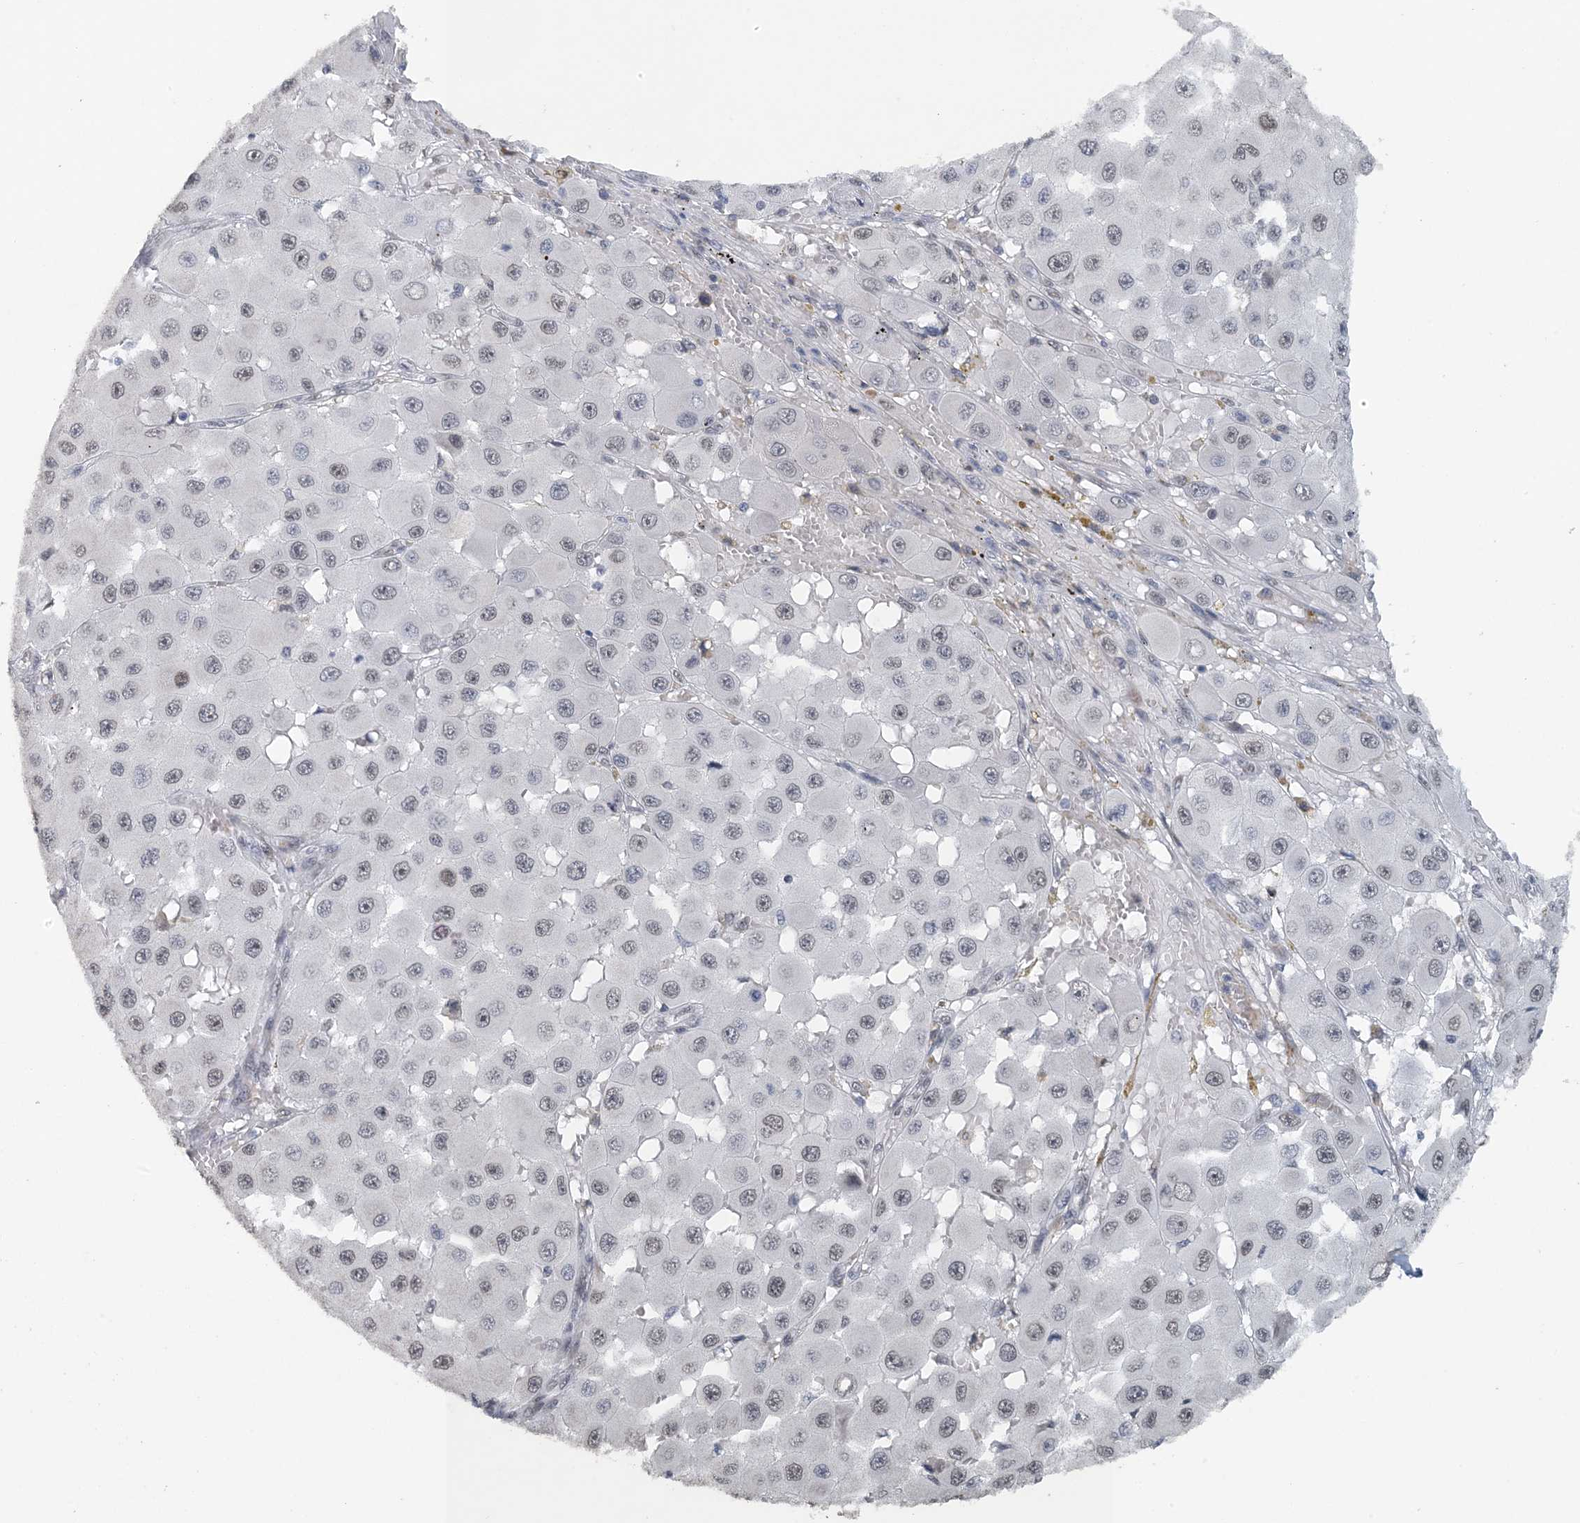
{"staining": {"intensity": "negative", "quantity": "none", "location": "none"}, "tissue": "melanoma", "cell_type": "Tumor cells", "image_type": "cancer", "snomed": [{"axis": "morphology", "description": "Malignant melanoma, NOS"}, {"axis": "topography", "description": "Skin"}], "caption": "Tumor cells are negative for protein expression in human melanoma. (DAB (3,3'-diaminobenzidine) immunohistochemistry (IHC) visualized using brightfield microscopy, high magnification).", "gene": "MBD2", "patient": {"sex": "female", "age": 81}}